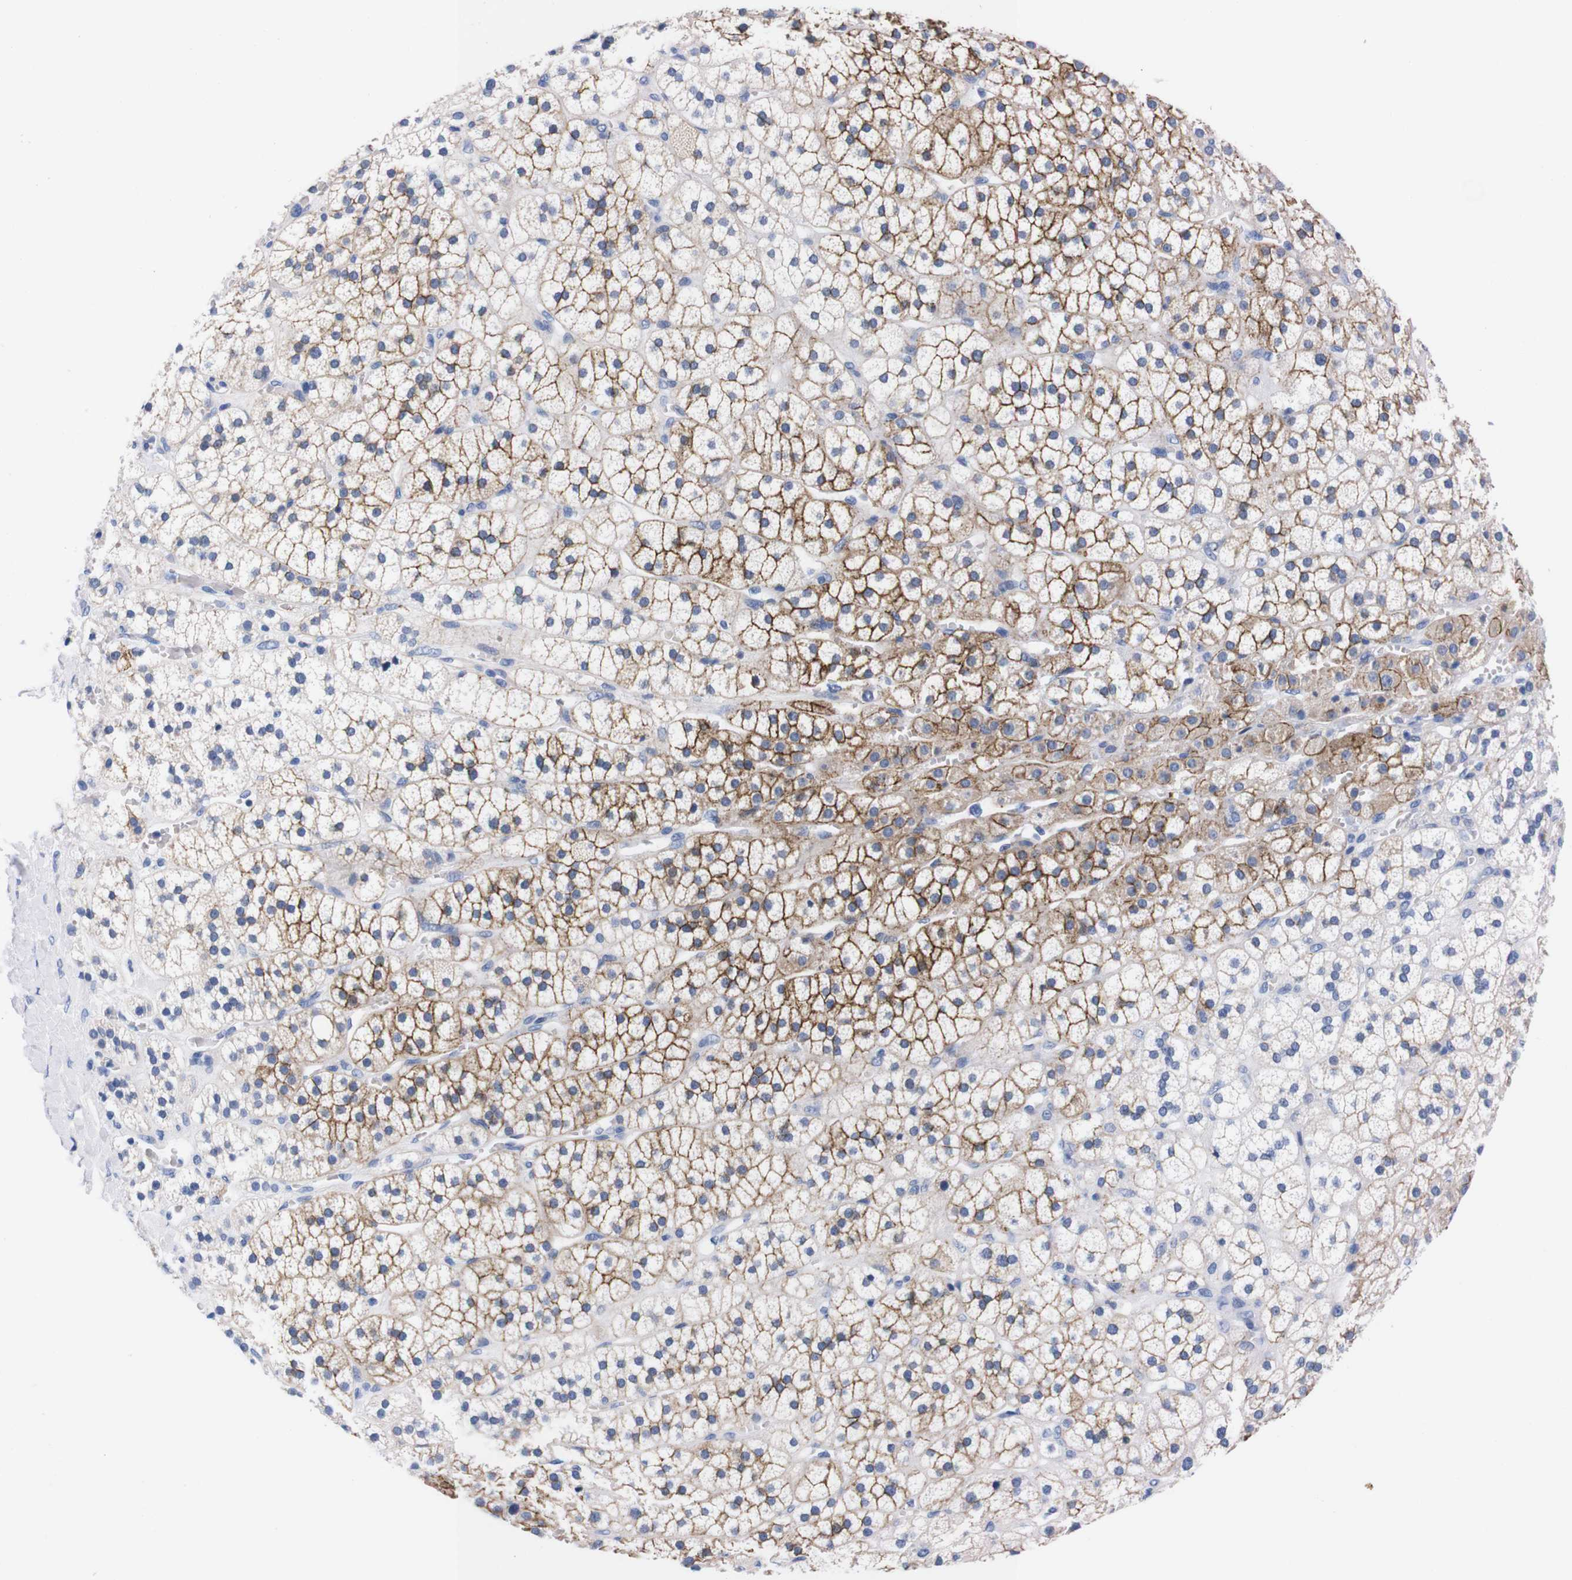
{"staining": {"intensity": "moderate", "quantity": "25%-75%", "location": "cytoplasmic/membranous"}, "tissue": "adrenal gland", "cell_type": "Glandular cells", "image_type": "normal", "snomed": [{"axis": "morphology", "description": "Normal tissue, NOS"}, {"axis": "topography", "description": "Adrenal gland"}], "caption": "IHC of normal human adrenal gland demonstrates medium levels of moderate cytoplasmic/membranous staining in approximately 25%-75% of glandular cells. (DAB (3,3'-diaminobenzidine) IHC, brown staining for protein, blue staining for nuclei).", "gene": "FAM210A", "patient": {"sex": "male", "age": 56}}